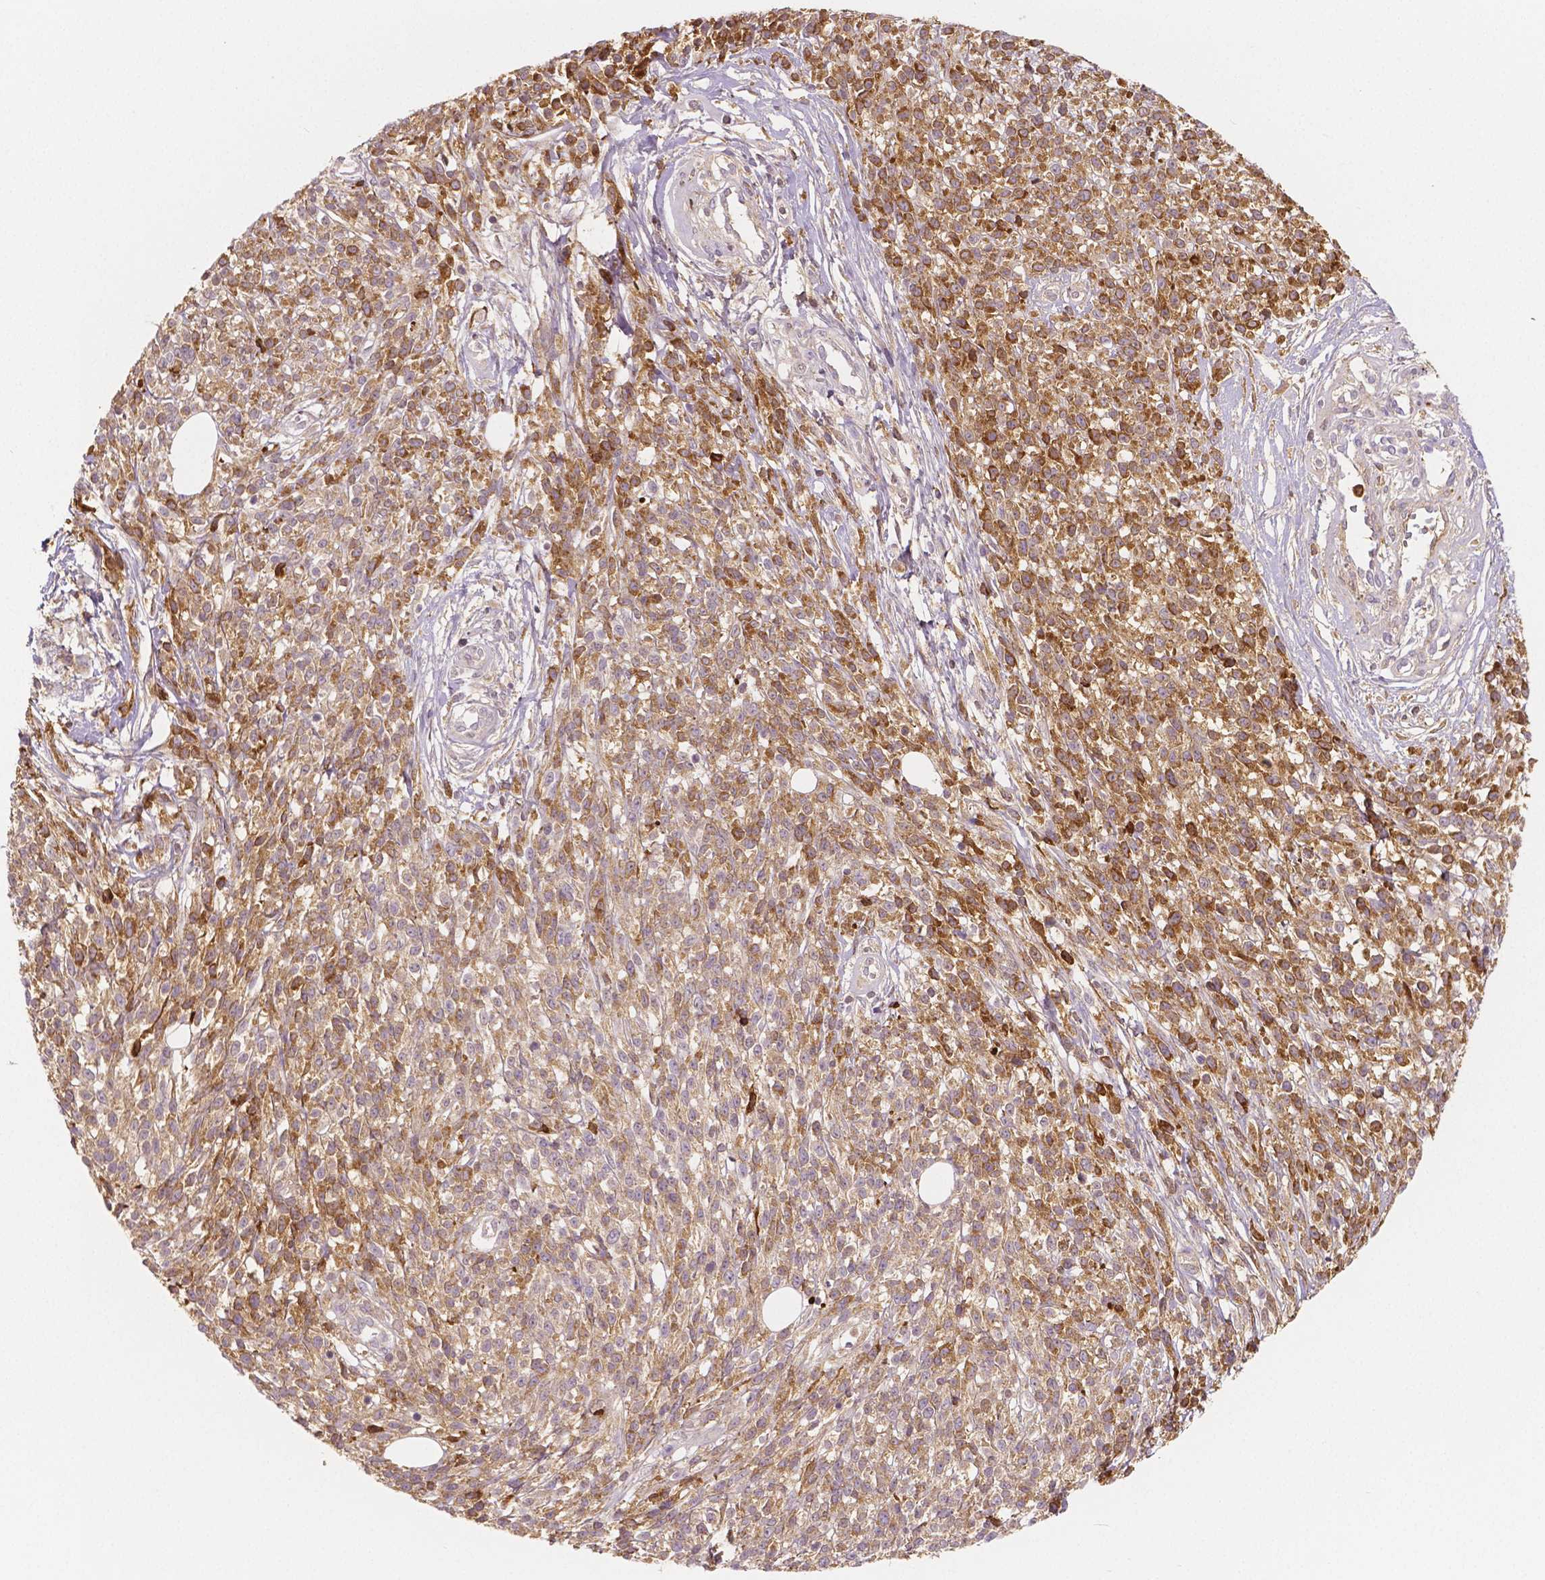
{"staining": {"intensity": "moderate", "quantity": ">75%", "location": "cytoplasmic/membranous"}, "tissue": "melanoma", "cell_type": "Tumor cells", "image_type": "cancer", "snomed": [{"axis": "morphology", "description": "Malignant melanoma, NOS"}, {"axis": "topography", "description": "Skin"}, {"axis": "topography", "description": "Skin of trunk"}], "caption": "Protein staining of malignant melanoma tissue displays moderate cytoplasmic/membranous positivity in approximately >75% of tumor cells.", "gene": "APOA4", "patient": {"sex": "male", "age": 74}}